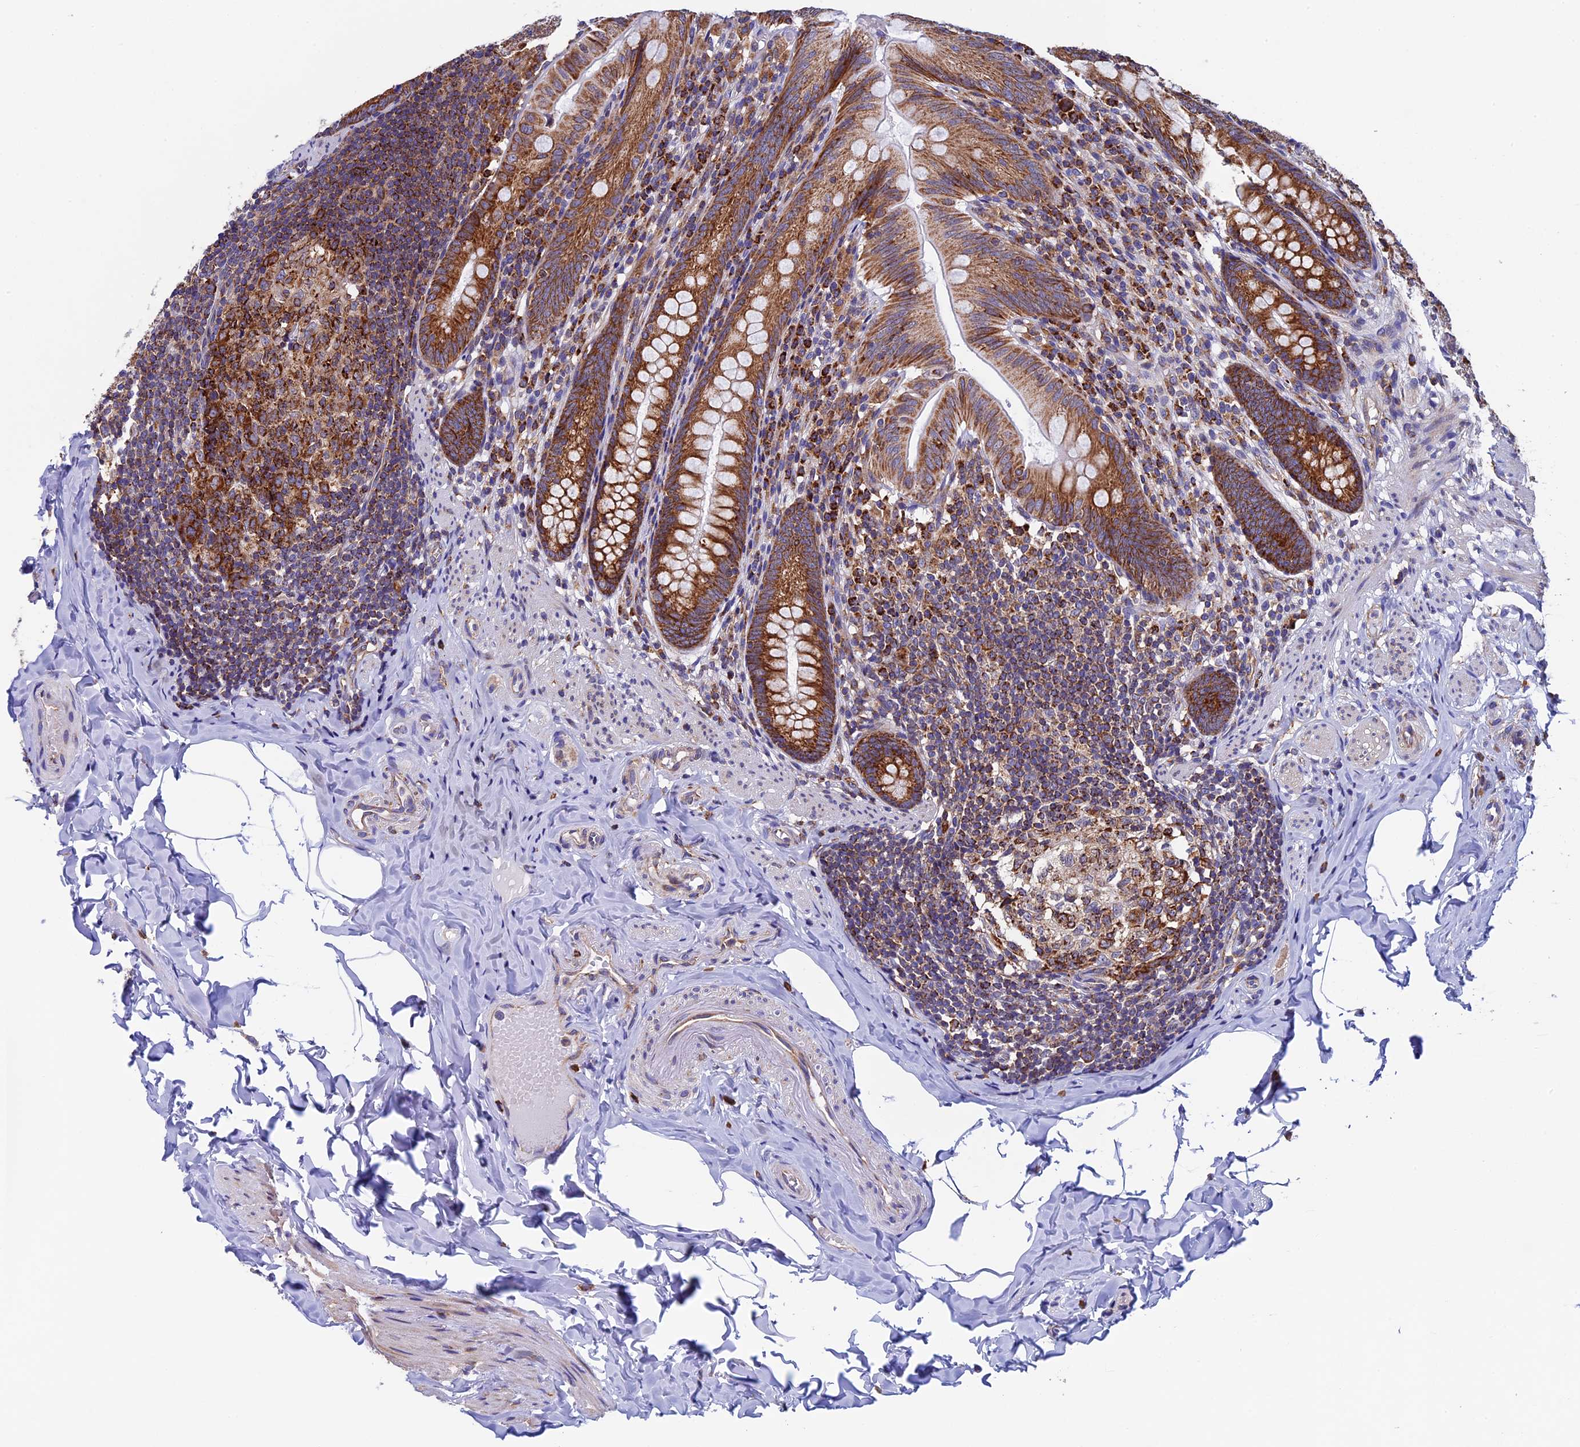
{"staining": {"intensity": "strong", "quantity": ">75%", "location": "cytoplasmic/membranous"}, "tissue": "appendix", "cell_type": "Glandular cells", "image_type": "normal", "snomed": [{"axis": "morphology", "description": "Normal tissue, NOS"}, {"axis": "topography", "description": "Appendix"}], "caption": "Unremarkable appendix shows strong cytoplasmic/membranous expression in about >75% of glandular cells, visualized by immunohistochemistry.", "gene": "SLC9A5", "patient": {"sex": "male", "age": 55}}